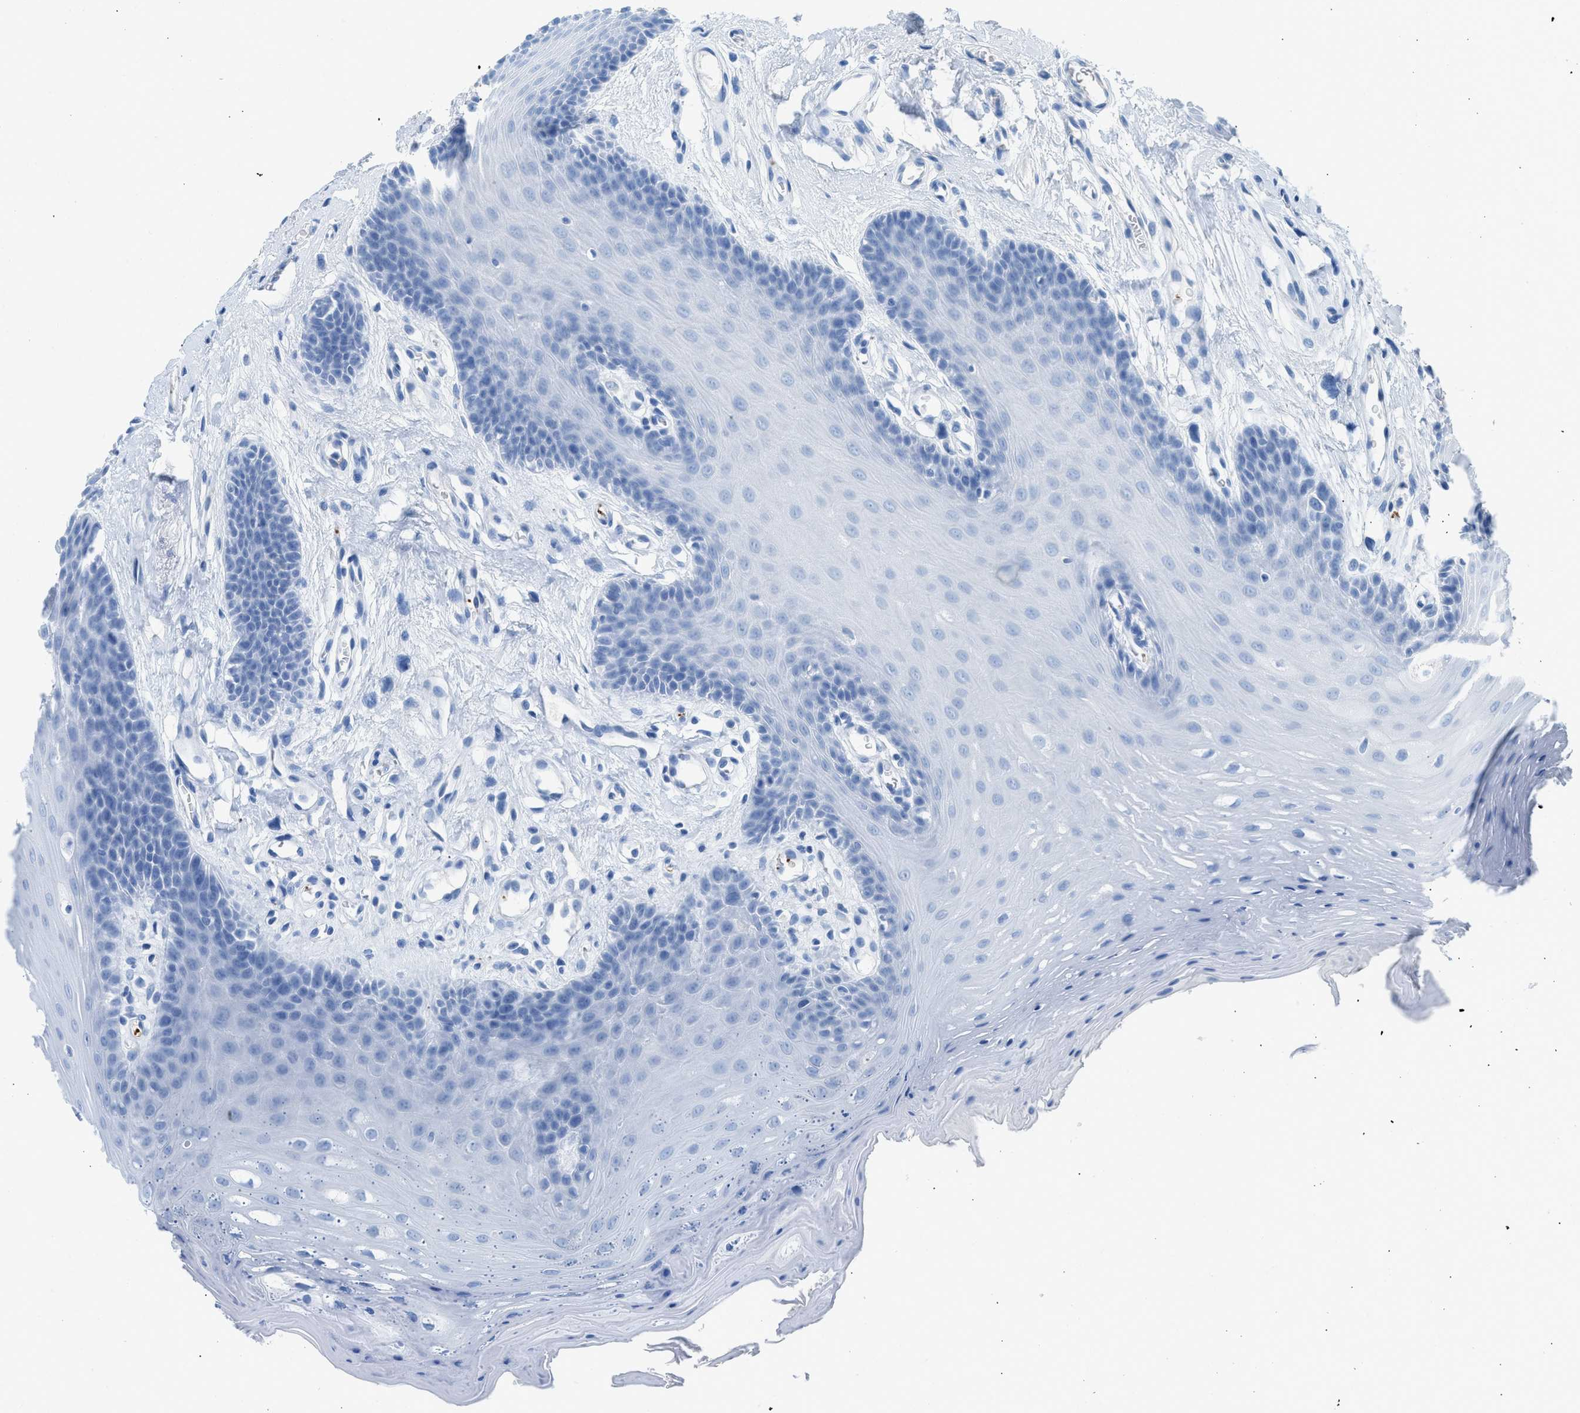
{"staining": {"intensity": "negative", "quantity": "none", "location": "none"}, "tissue": "oral mucosa", "cell_type": "Squamous epithelial cells", "image_type": "normal", "snomed": [{"axis": "morphology", "description": "Normal tissue, NOS"}, {"axis": "morphology", "description": "Squamous cell carcinoma, NOS"}, {"axis": "topography", "description": "Oral tissue"}, {"axis": "topography", "description": "Head-Neck"}], "caption": "Immunohistochemical staining of normal human oral mucosa displays no significant expression in squamous epithelial cells.", "gene": "FAIM2", "patient": {"sex": "male", "age": 71}}